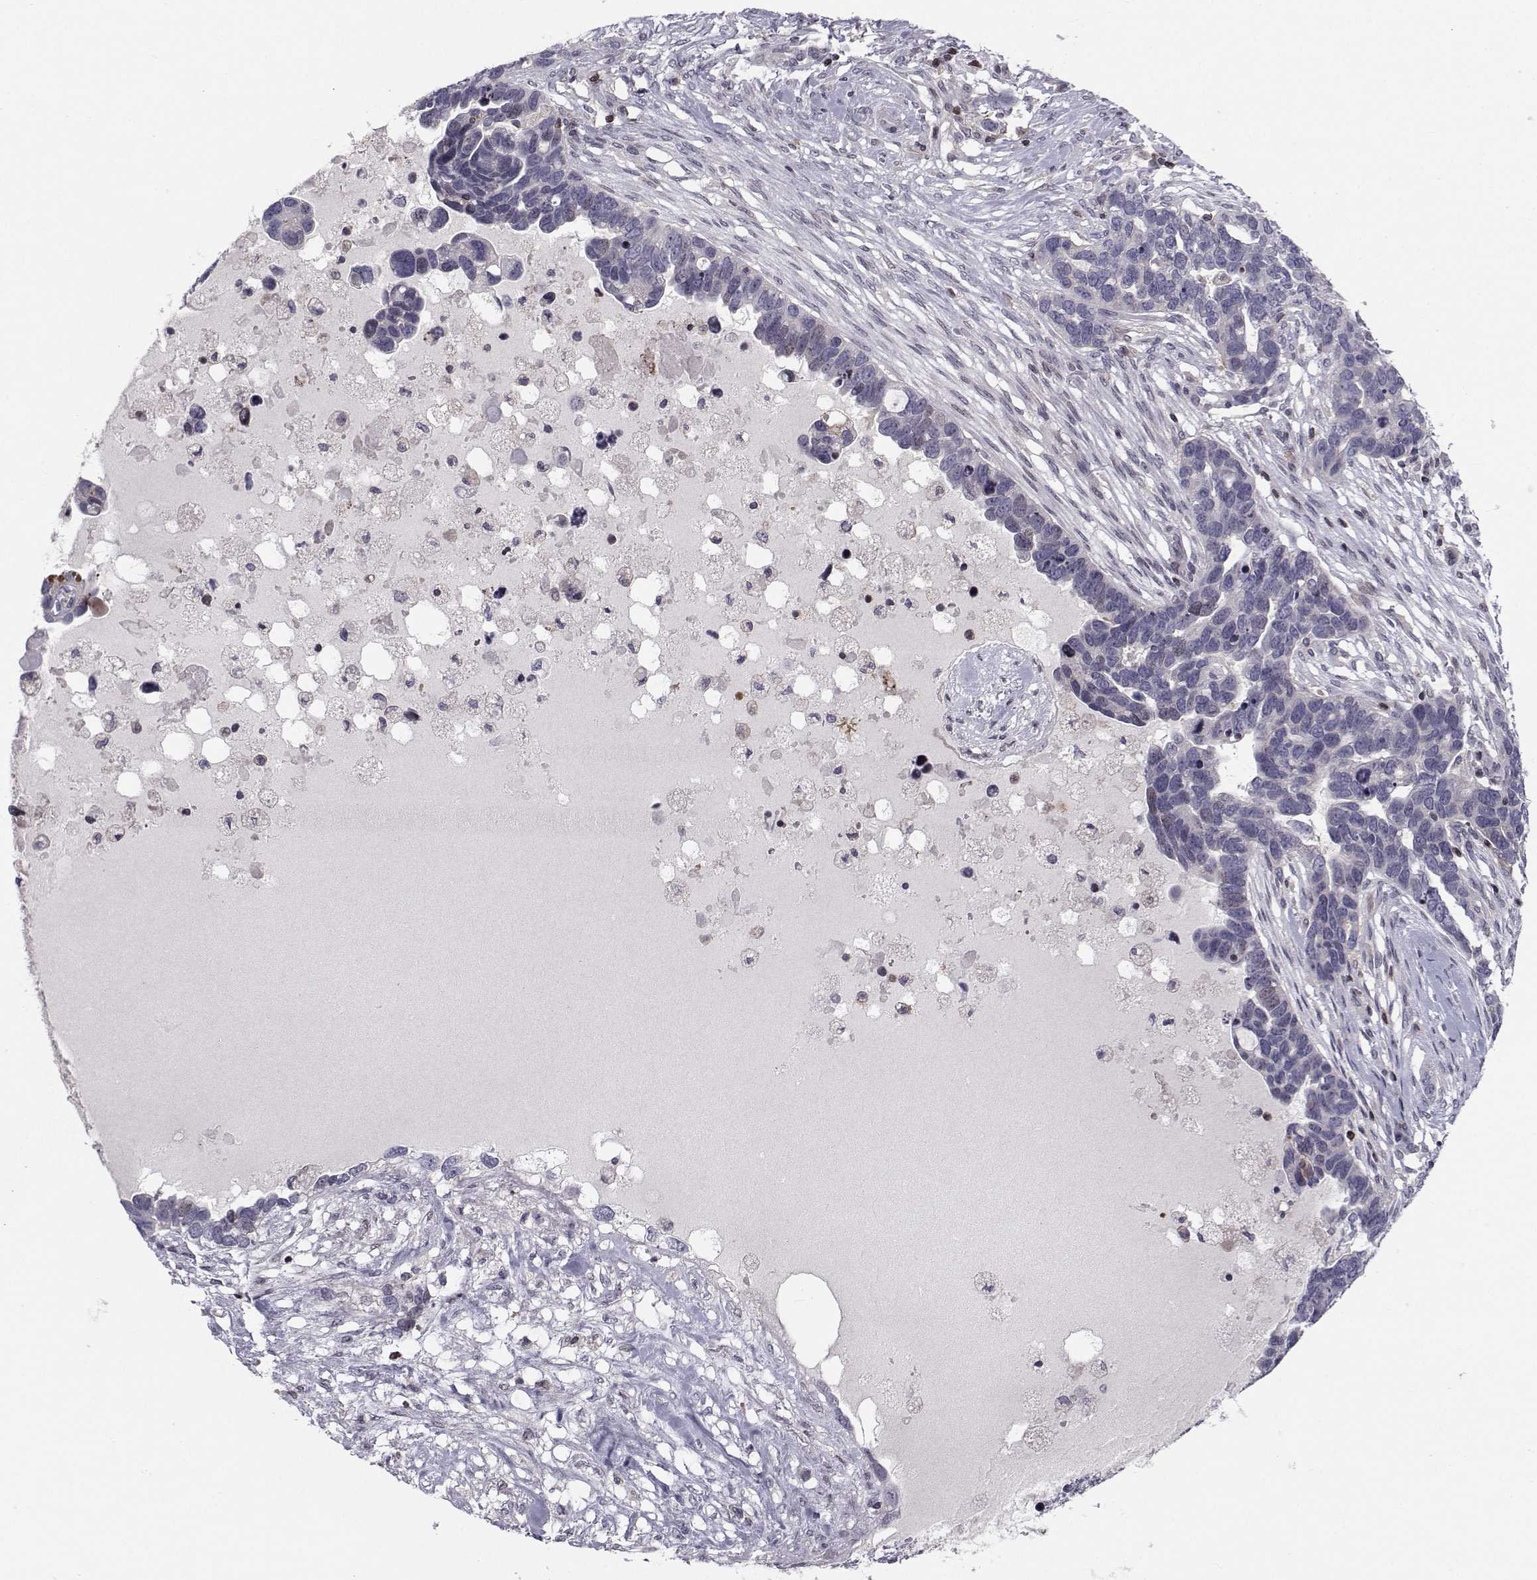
{"staining": {"intensity": "negative", "quantity": "none", "location": "none"}, "tissue": "ovarian cancer", "cell_type": "Tumor cells", "image_type": "cancer", "snomed": [{"axis": "morphology", "description": "Cystadenocarcinoma, serous, NOS"}, {"axis": "topography", "description": "Ovary"}], "caption": "This is an IHC photomicrograph of ovarian serous cystadenocarcinoma. There is no staining in tumor cells.", "gene": "PCP4L1", "patient": {"sex": "female", "age": 54}}